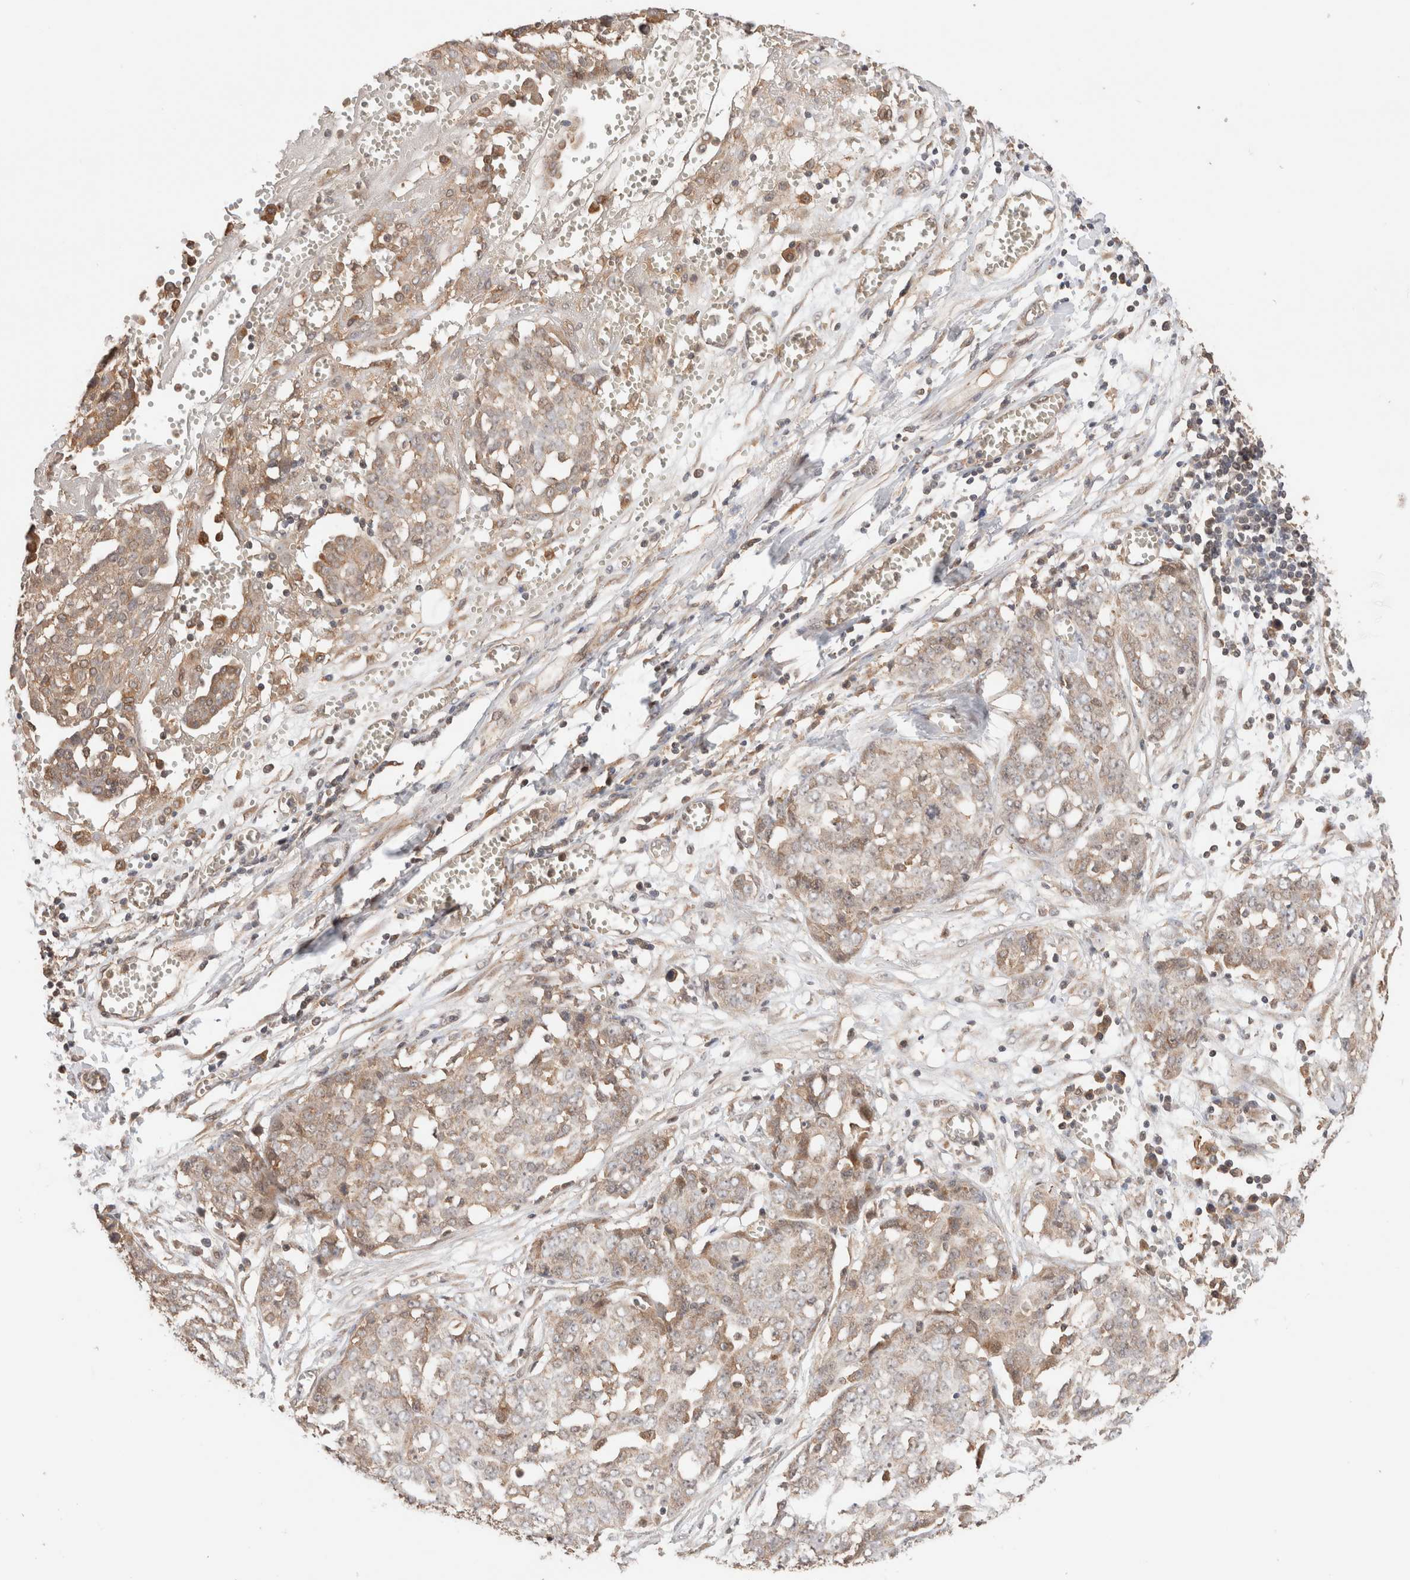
{"staining": {"intensity": "weak", "quantity": ">75%", "location": "cytoplasmic/membranous,nuclear"}, "tissue": "ovarian cancer", "cell_type": "Tumor cells", "image_type": "cancer", "snomed": [{"axis": "morphology", "description": "Cystadenocarcinoma, serous, NOS"}, {"axis": "topography", "description": "Soft tissue"}, {"axis": "topography", "description": "Ovary"}], "caption": "Ovarian cancer tissue reveals weak cytoplasmic/membranous and nuclear staining in about >75% of tumor cells", "gene": "SIKE1", "patient": {"sex": "female", "age": 57}}